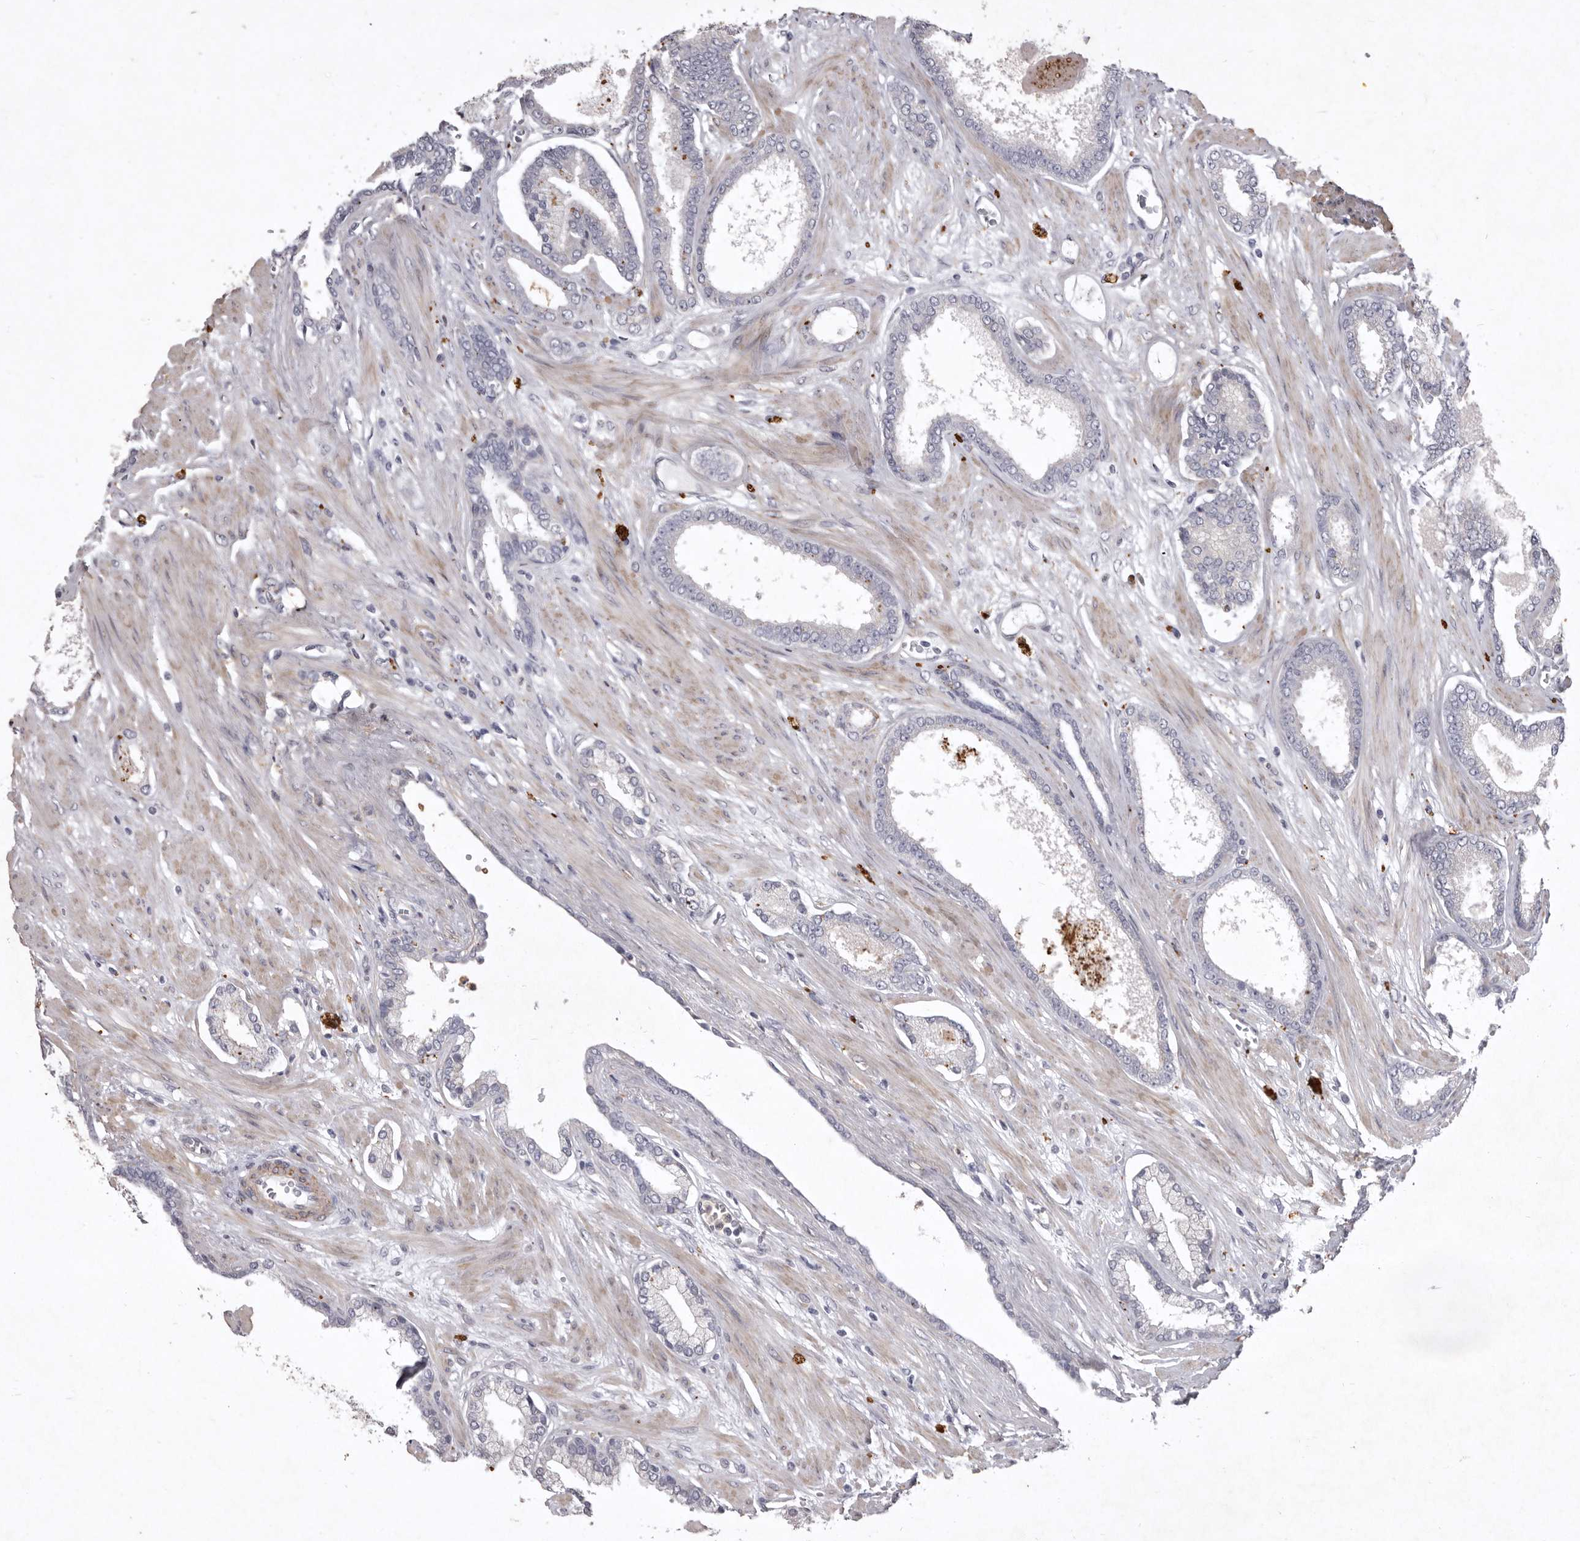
{"staining": {"intensity": "negative", "quantity": "none", "location": "none"}, "tissue": "prostate cancer", "cell_type": "Tumor cells", "image_type": "cancer", "snomed": [{"axis": "morphology", "description": "Adenocarcinoma, Low grade"}, {"axis": "topography", "description": "Prostate"}], "caption": "DAB (3,3'-diaminobenzidine) immunohistochemical staining of prostate cancer (adenocarcinoma (low-grade)) demonstrates no significant staining in tumor cells. (DAB (3,3'-diaminobenzidine) immunohistochemistry (IHC), high magnification).", "gene": "NKAIN4", "patient": {"sex": "male", "age": 70}}